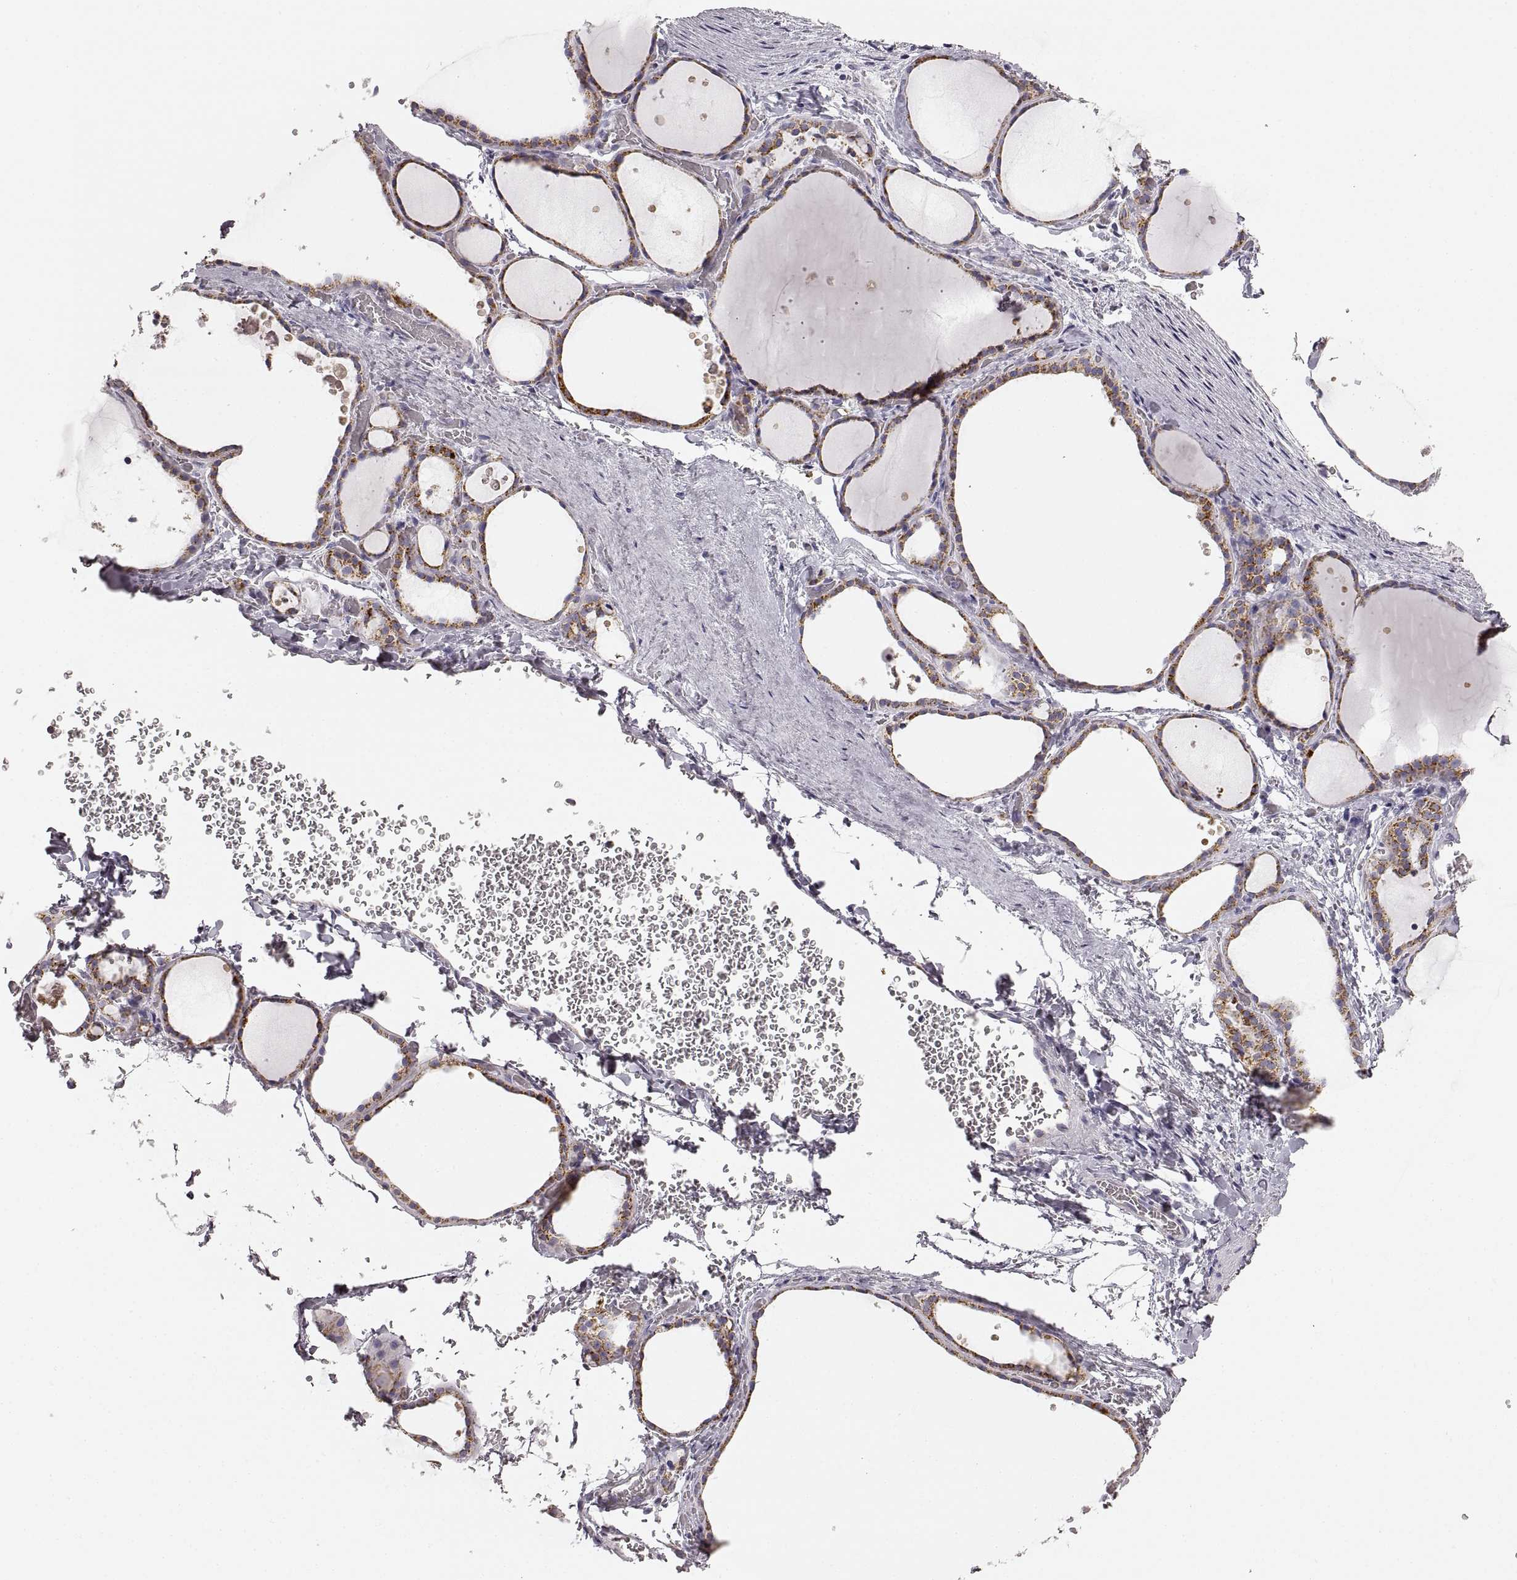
{"staining": {"intensity": "moderate", "quantity": ">75%", "location": "cytoplasmic/membranous"}, "tissue": "thyroid gland", "cell_type": "Glandular cells", "image_type": "normal", "snomed": [{"axis": "morphology", "description": "Normal tissue, NOS"}, {"axis": "topography", "description": "Thyroid gland"}], "caption": "Protein analysis of unremarkable thyroid gland displays moderate cytoplasmic/membranous positivity in approximately >75% of glandular cells. Immunohistochemistry stains the protein of interest in brown and the nuclei are stained blue.", "gene": "RDH13", "patient": {"sex": "female", "age": 36}}